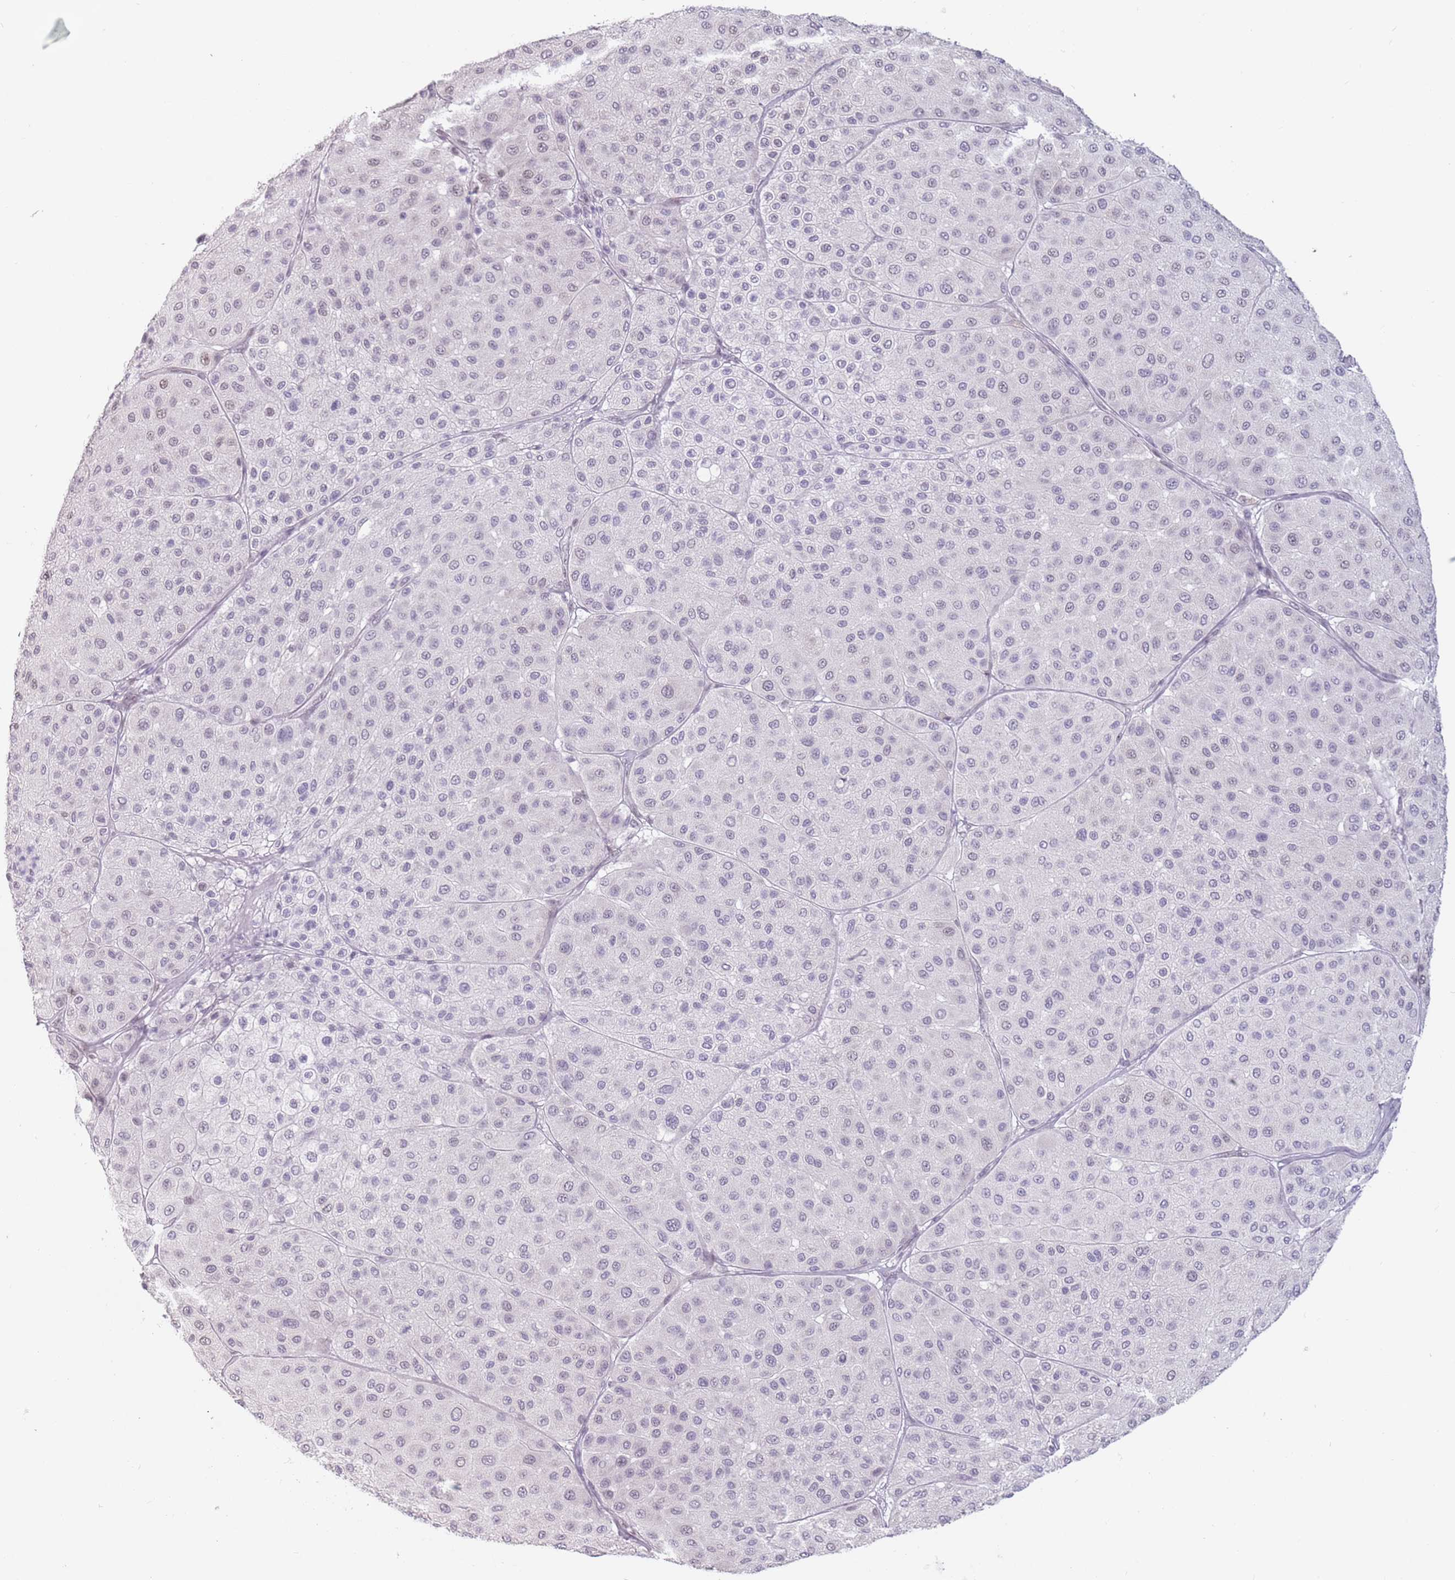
{"staining": {"intensity": "weak", "quantity": "25%-75%", "location": "nuclear"}, "tissue": "melanoma", "cell_type": "Tumor cells", "image_type": "cancer", "snomed": [{"axis": "morphology", "description": "Malignant melanoma, Metastatic site"}, {"axis": "topography", "description": "Smooth muscle"}], "caption": "Malignant melanoma (metastatic site) stained with DAB immunohistochemistry demonstrates low levels of weak nuclear positivity in about 25%-75% of tumor cells.", "gene": "PTCHD1", "patient": {"sex": "male", "age": 41}}